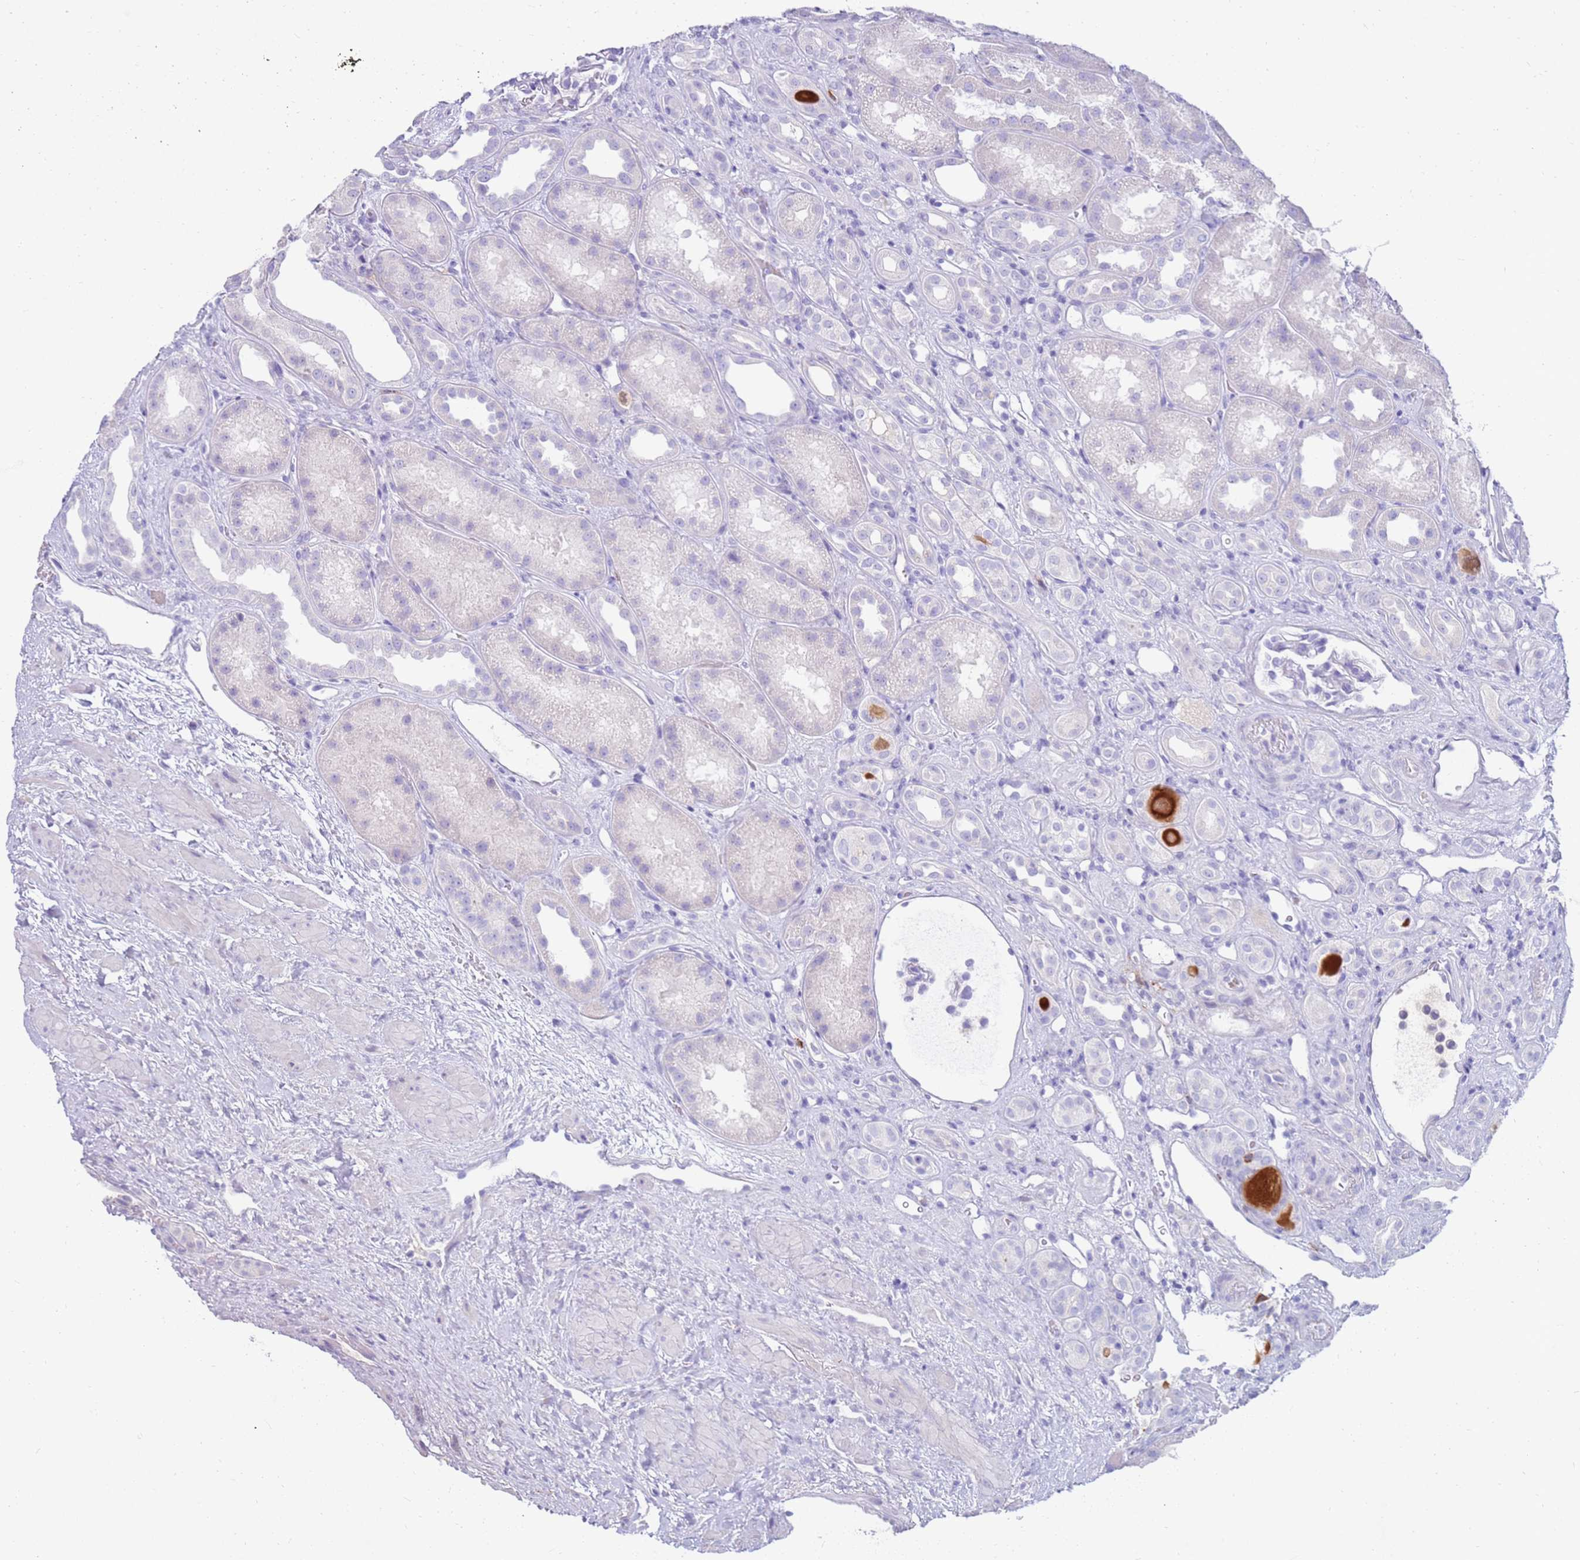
{"staining": {"intensity": "negative", "quantity": "none", "location": "none"}, "tissue": "kidney", "cell_type": "Cells in glomeruli", "image_type": "normal", "snomed": [{"axis": "morphology", "description": "Normal tissue, NOS"}, {"axis": "topography", "description": "Kidney"}], "caption": "Immunohistochemistry (IHC) of benign human kidney displays no expression in cells in glomeruli.", "gene": "EVPLL", "patient": {"sex": "male", "age": 61}}